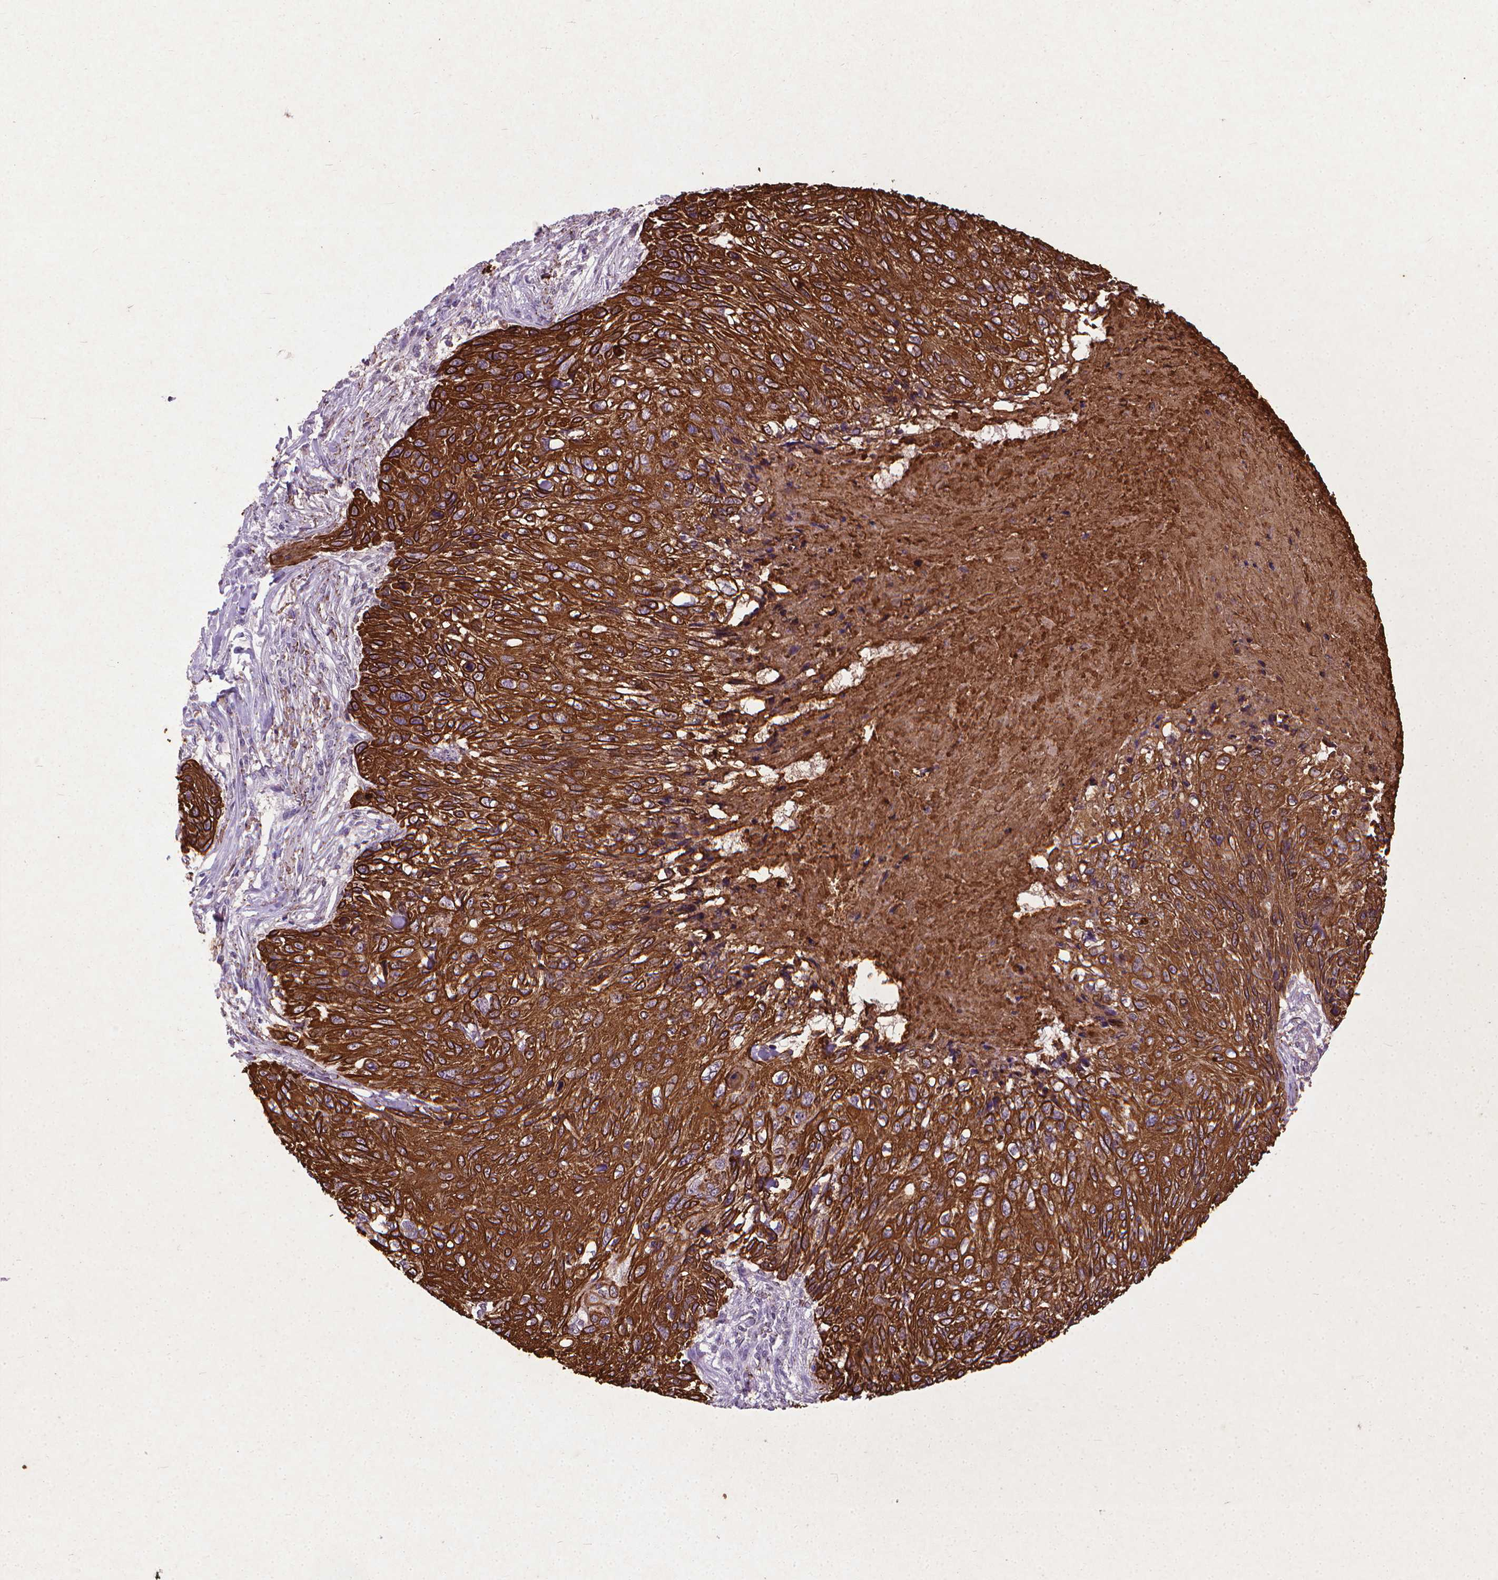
{"staining": {"intensity": "strong", "quantity": ">75%", "location": "cytoplasmic/membranous"}, "tissue": "skin cancer", "cell_type": "Tumor cells", "image_type": "cancer", "snomed": [{"axis": "morphology", "description": "Squamous cell carcinoma, NOS"}, {"axis": "topography", "description": "Skin"}], "caption": "This is an image of IHC staining of skin squamous cell carcinoma, which shows strong expression in the cytoplasmic/membranous of tumor cells.", "gene": "KRT5", "patient": {"sex": "male", "age": 92}}